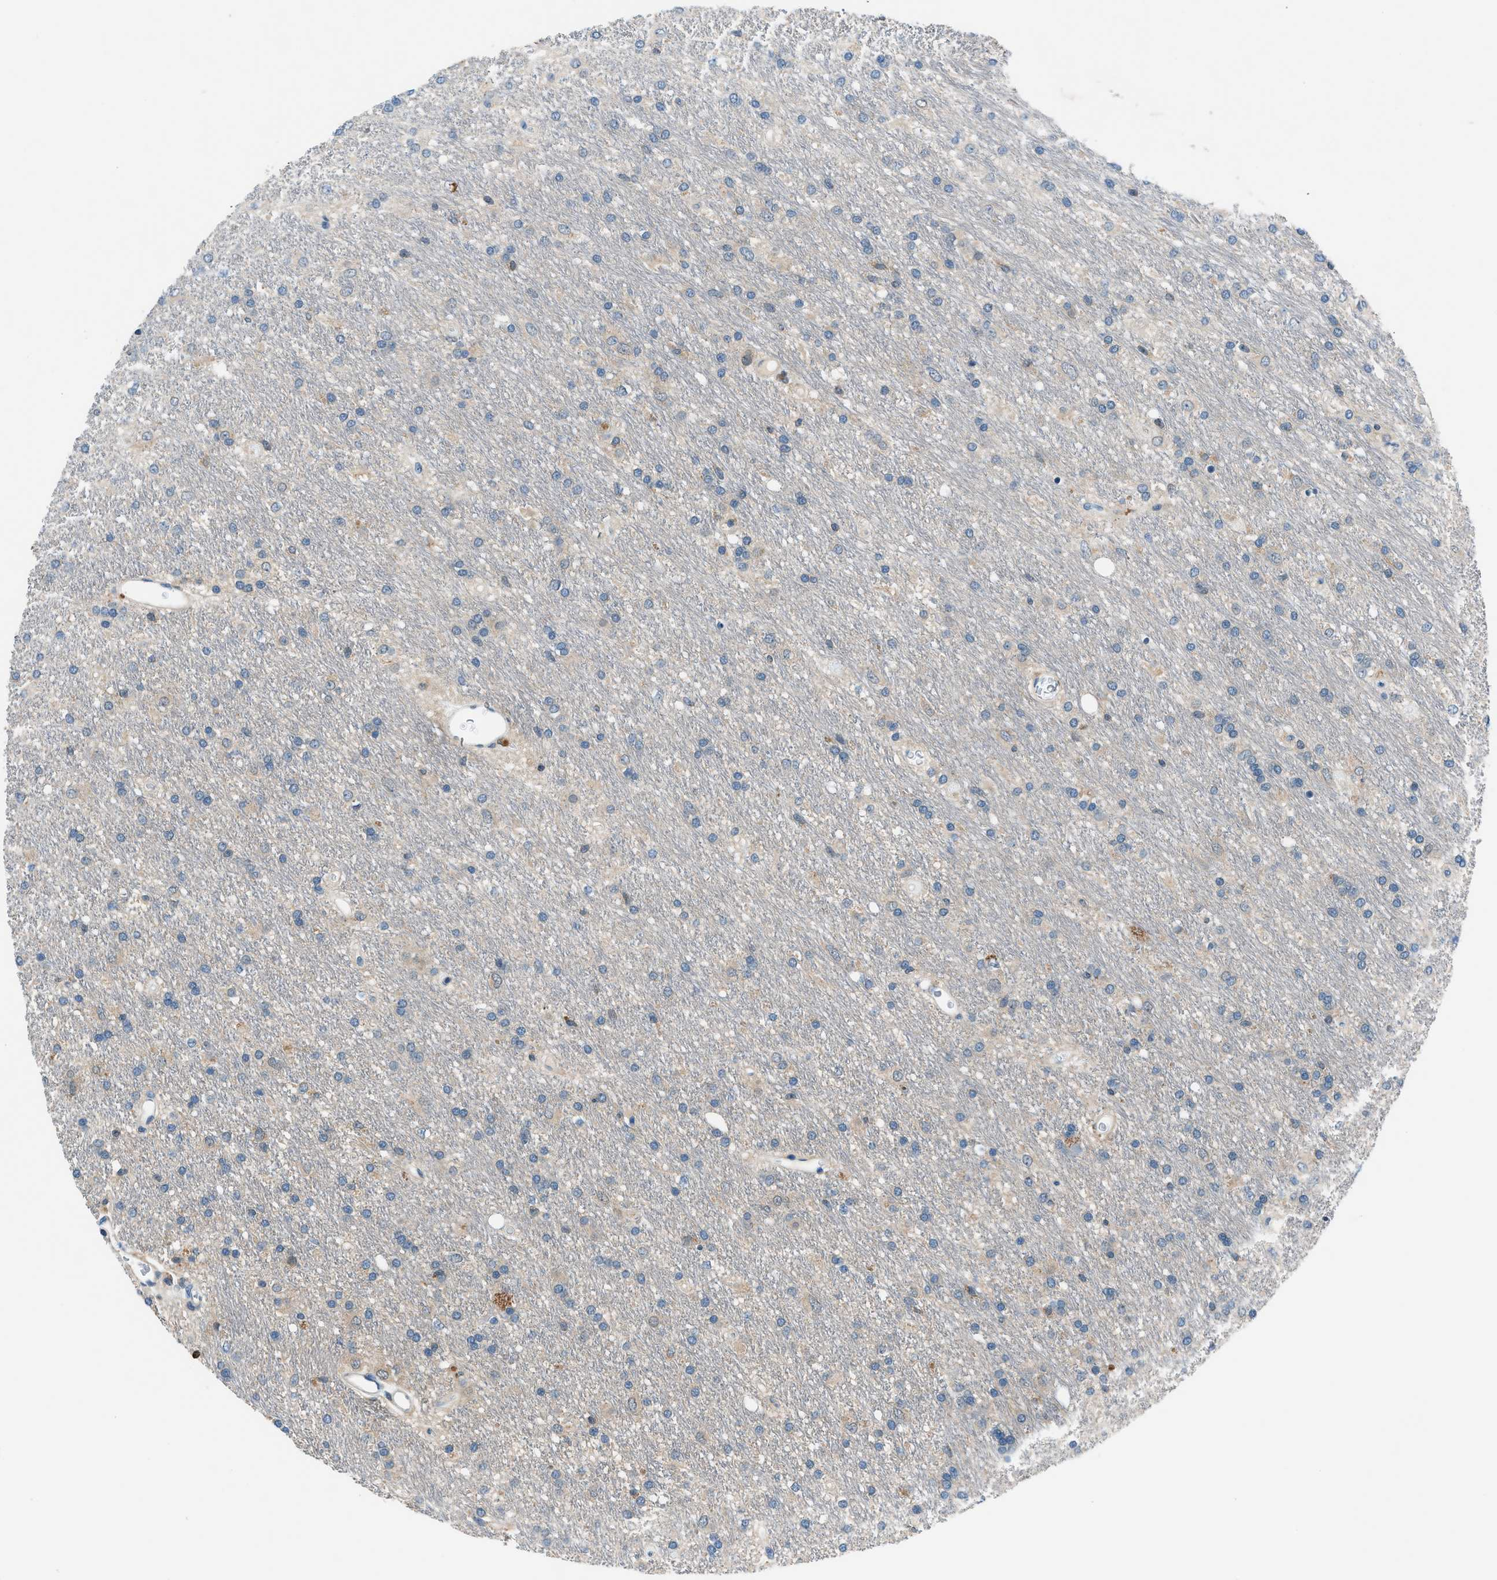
{"staining": {"intensity": "negative", "quantity": "none", "location": "none"}, "tissue": "glioma", "cell_type": "Tumor cells", "image_type": "cancer", "snomed": [{"axis": "morphology", "description": "Glioma, malignant, Low grade"}, {"axis": "topography", "description": "Brain"}], "caption": "This is an immunohistochemistry (IHC) photomicrograph of glioma. There is no positivity in tumor cells.", "gene": "ACP1", "patient": {"sex": "male", "age": 77}}